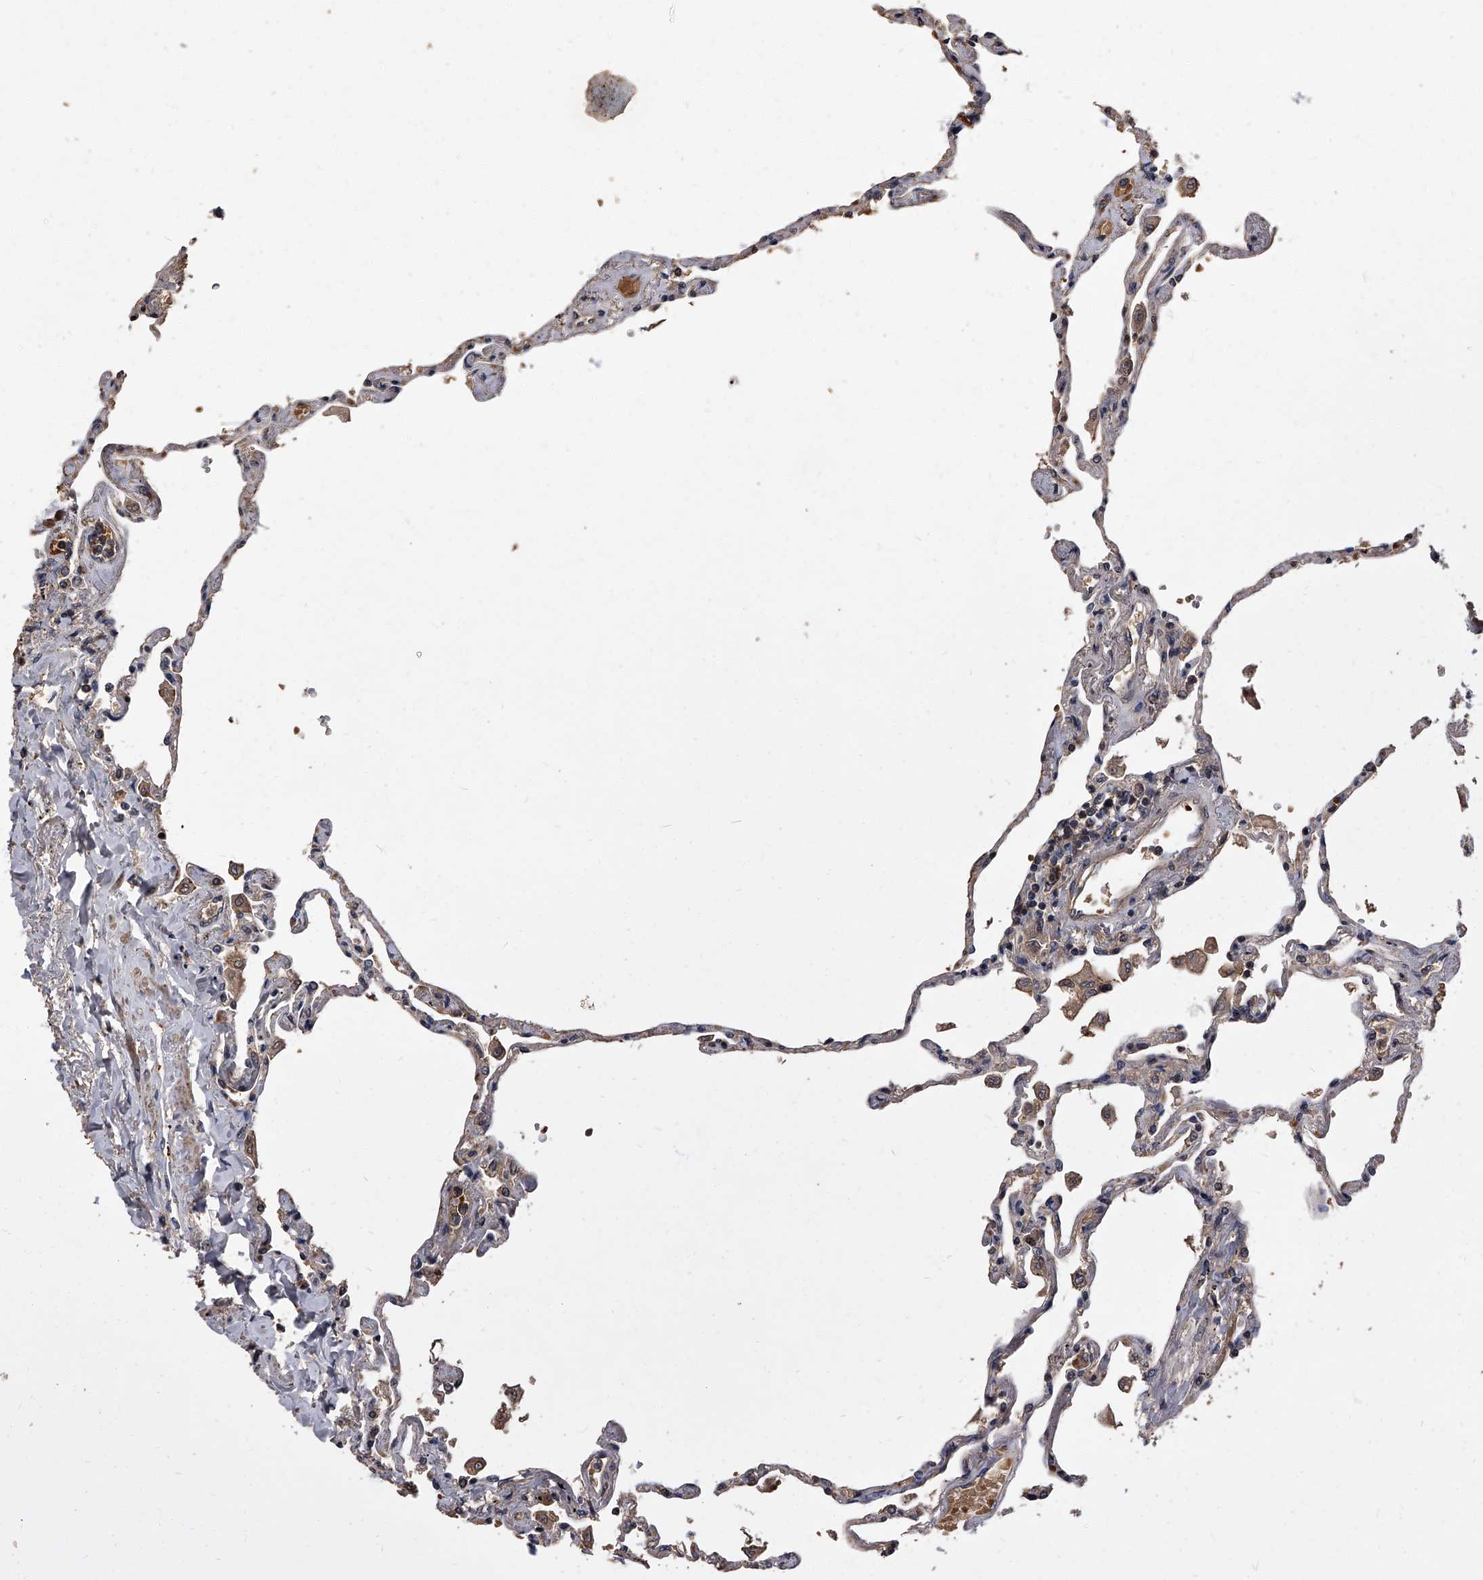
{"staining": {"intensity": "weak", "quantity": "<25%", "location": "cytoplasmic/membranous"}, "tissue": "lung", "cell_type": "Alveolar cells", "image_type": "normal", "snomed": [{"axis": "morphology", "description": "Normal tissue, NOS"}, {"axis": "topography", "description": "Lung"}], "caption": "This is a image of immunohistochemistry (IHC) staining of normal lung, which shows no expression in alveolar cells.", "gene": "STK36", "patient": {"sex": "female", "age": 67}}